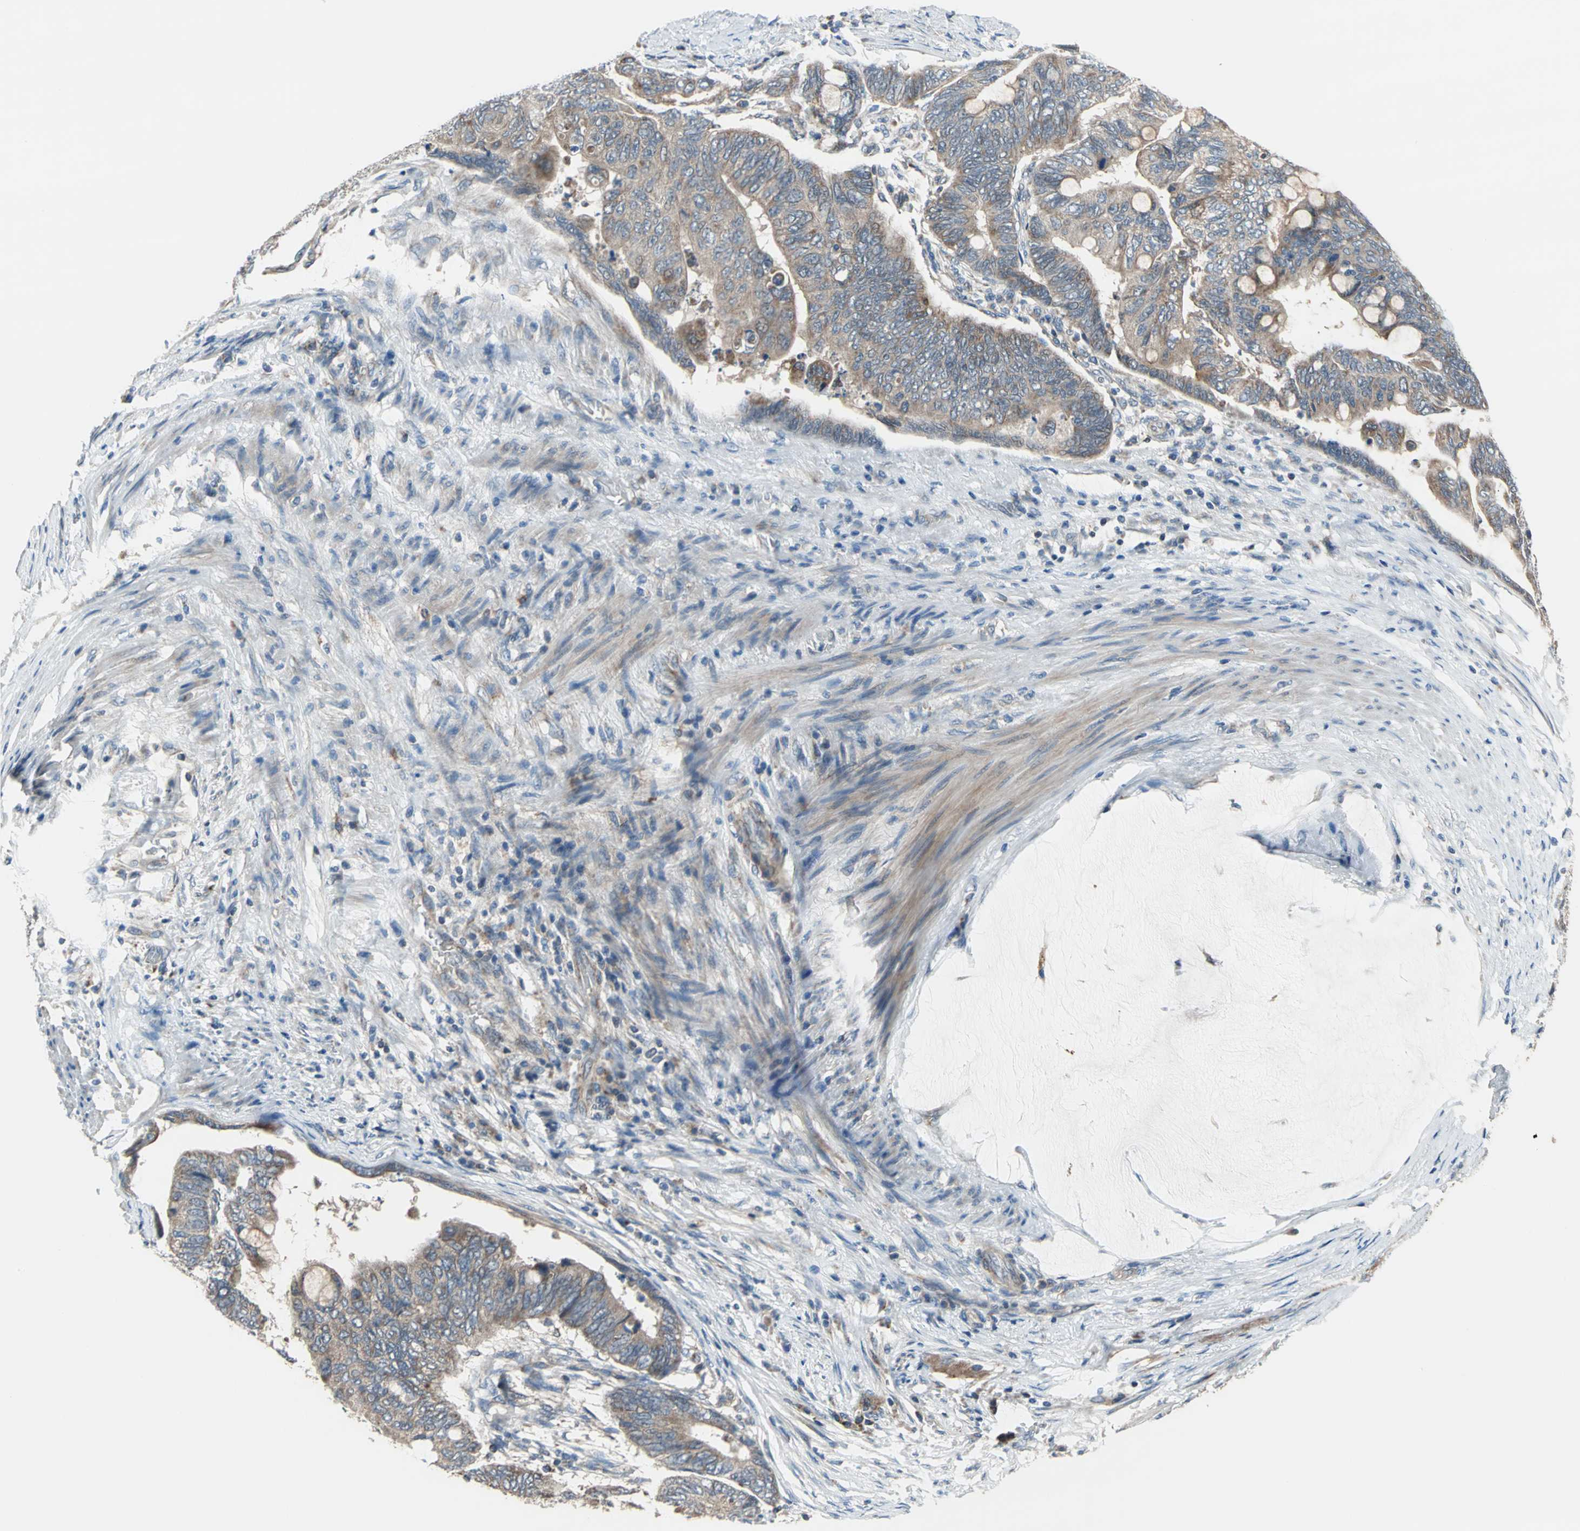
{"staining": {"intensity": "moderate", "quantity": ">75%", "location": "cytoplasmic/membranous"}, "tissue": "colorectal cancer", "cell_type": "Tumor cells", "image_type": "cancer", "snomed": [{"axis": "morphology", "description": "Normal tissue, NOS"}, {"axis": "morphology", "description": "Adenocarcinoma, NOS"}, {"axis": "topography", "description": "Rectum"}, {"axis": "topography", "description": "Peripheral nerve tissue"}], "caption": "A micrograph of human colorectal adenocarcinoma stained for a protein shows moderate cytoplasmic/membranous brown staining in tumor cells.", "gene": "TRAK1", "patient": {"sex": "male", "age": 92}}